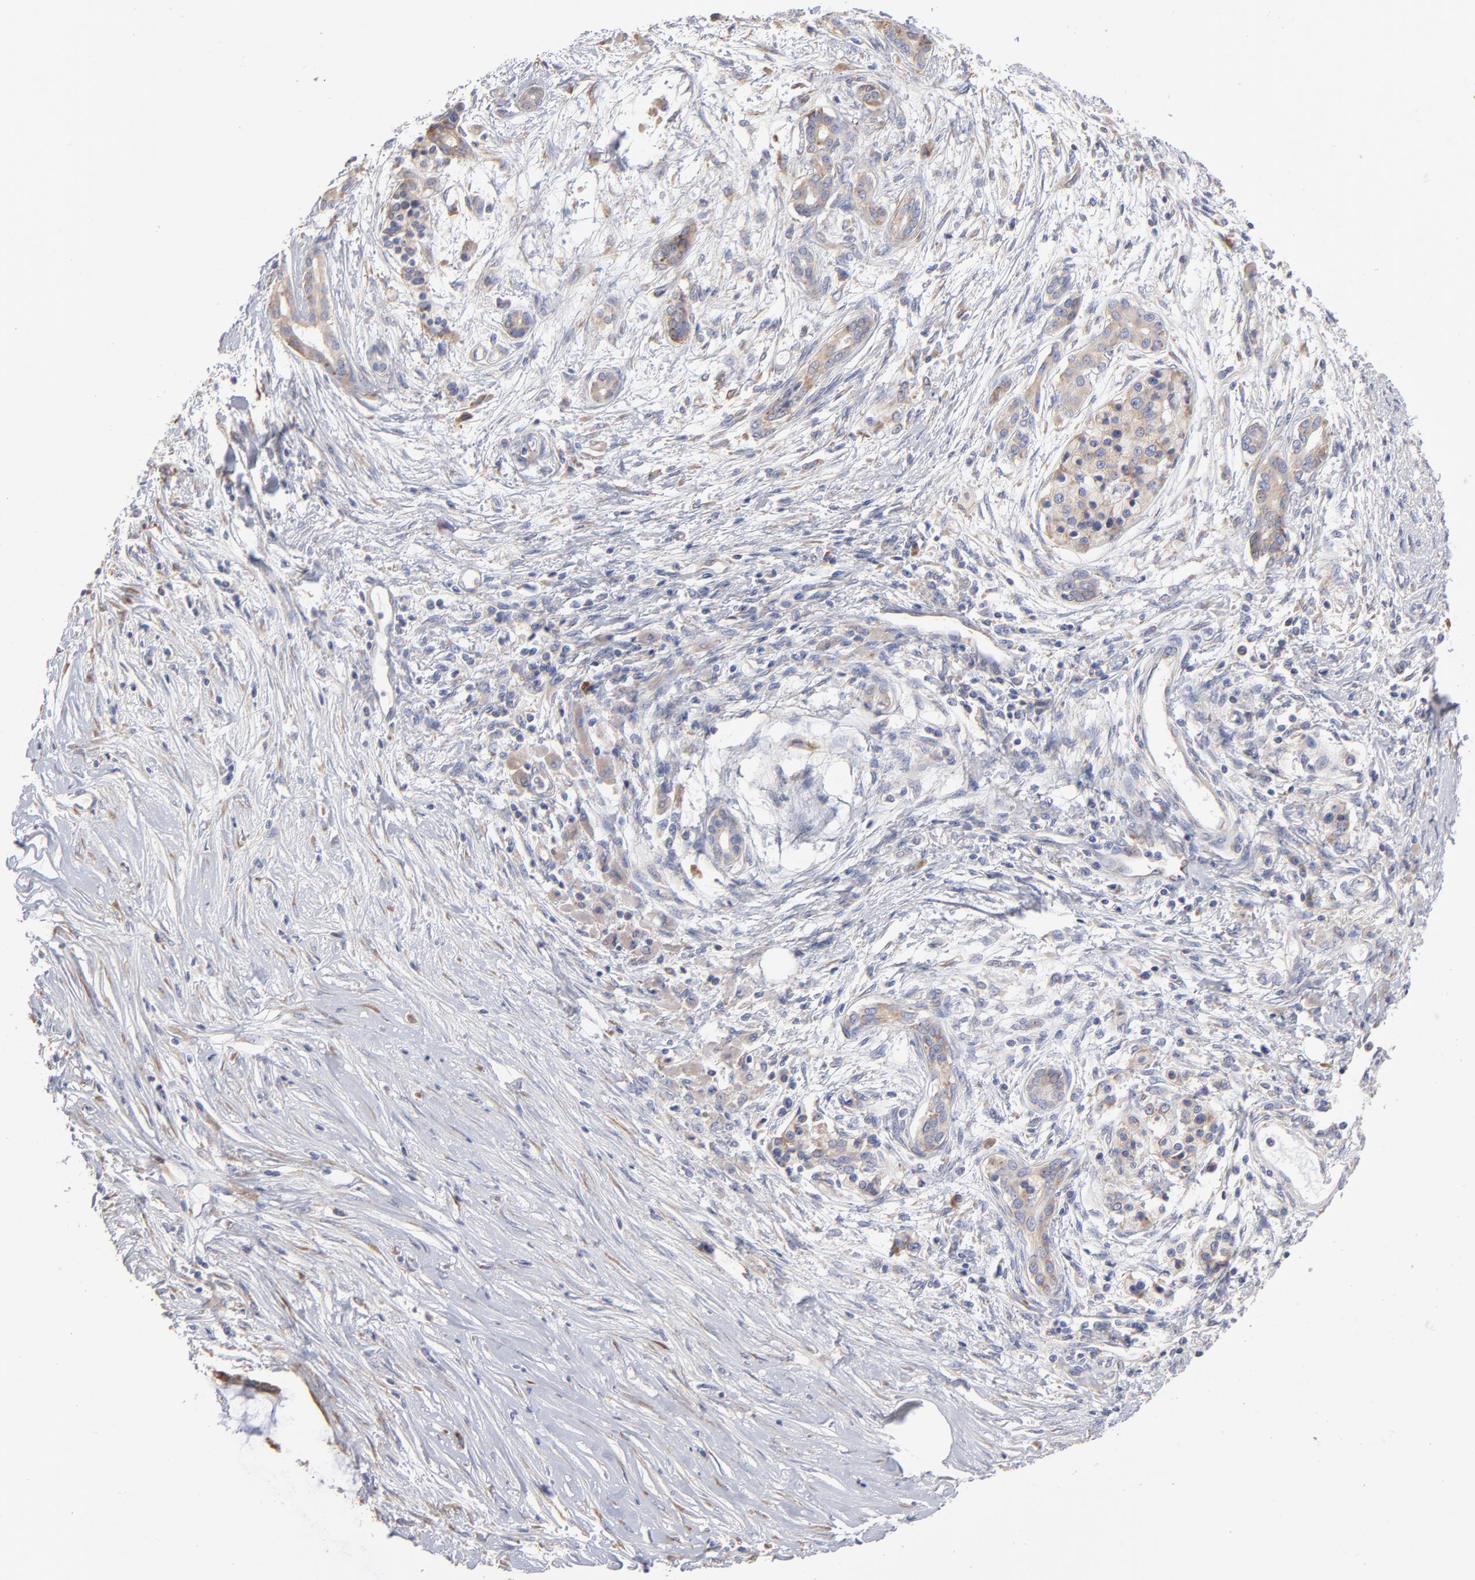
{"staining": {"intensity": "weak", "quantity": ">75%", "location": "cytoplasmic/membranous"}, "tissue": "pancreatic cancer", "cell_type": "Tumor cells", "image_type": "cancer", "snomed": [{"axis": "morphology", "description": "Adenocarcinoma, NOS"}, {"axis": "topography", "description": "Pancreas"}], "caption": "This is an image of immunohistochemistry staining of pancreatic cancer (adenocarcinoma), which shows weak positivity in the cytoplasmic/membranous of tumor cells.", "gene": "RPL3", "patient": {"sex": "female", "age": 59}}